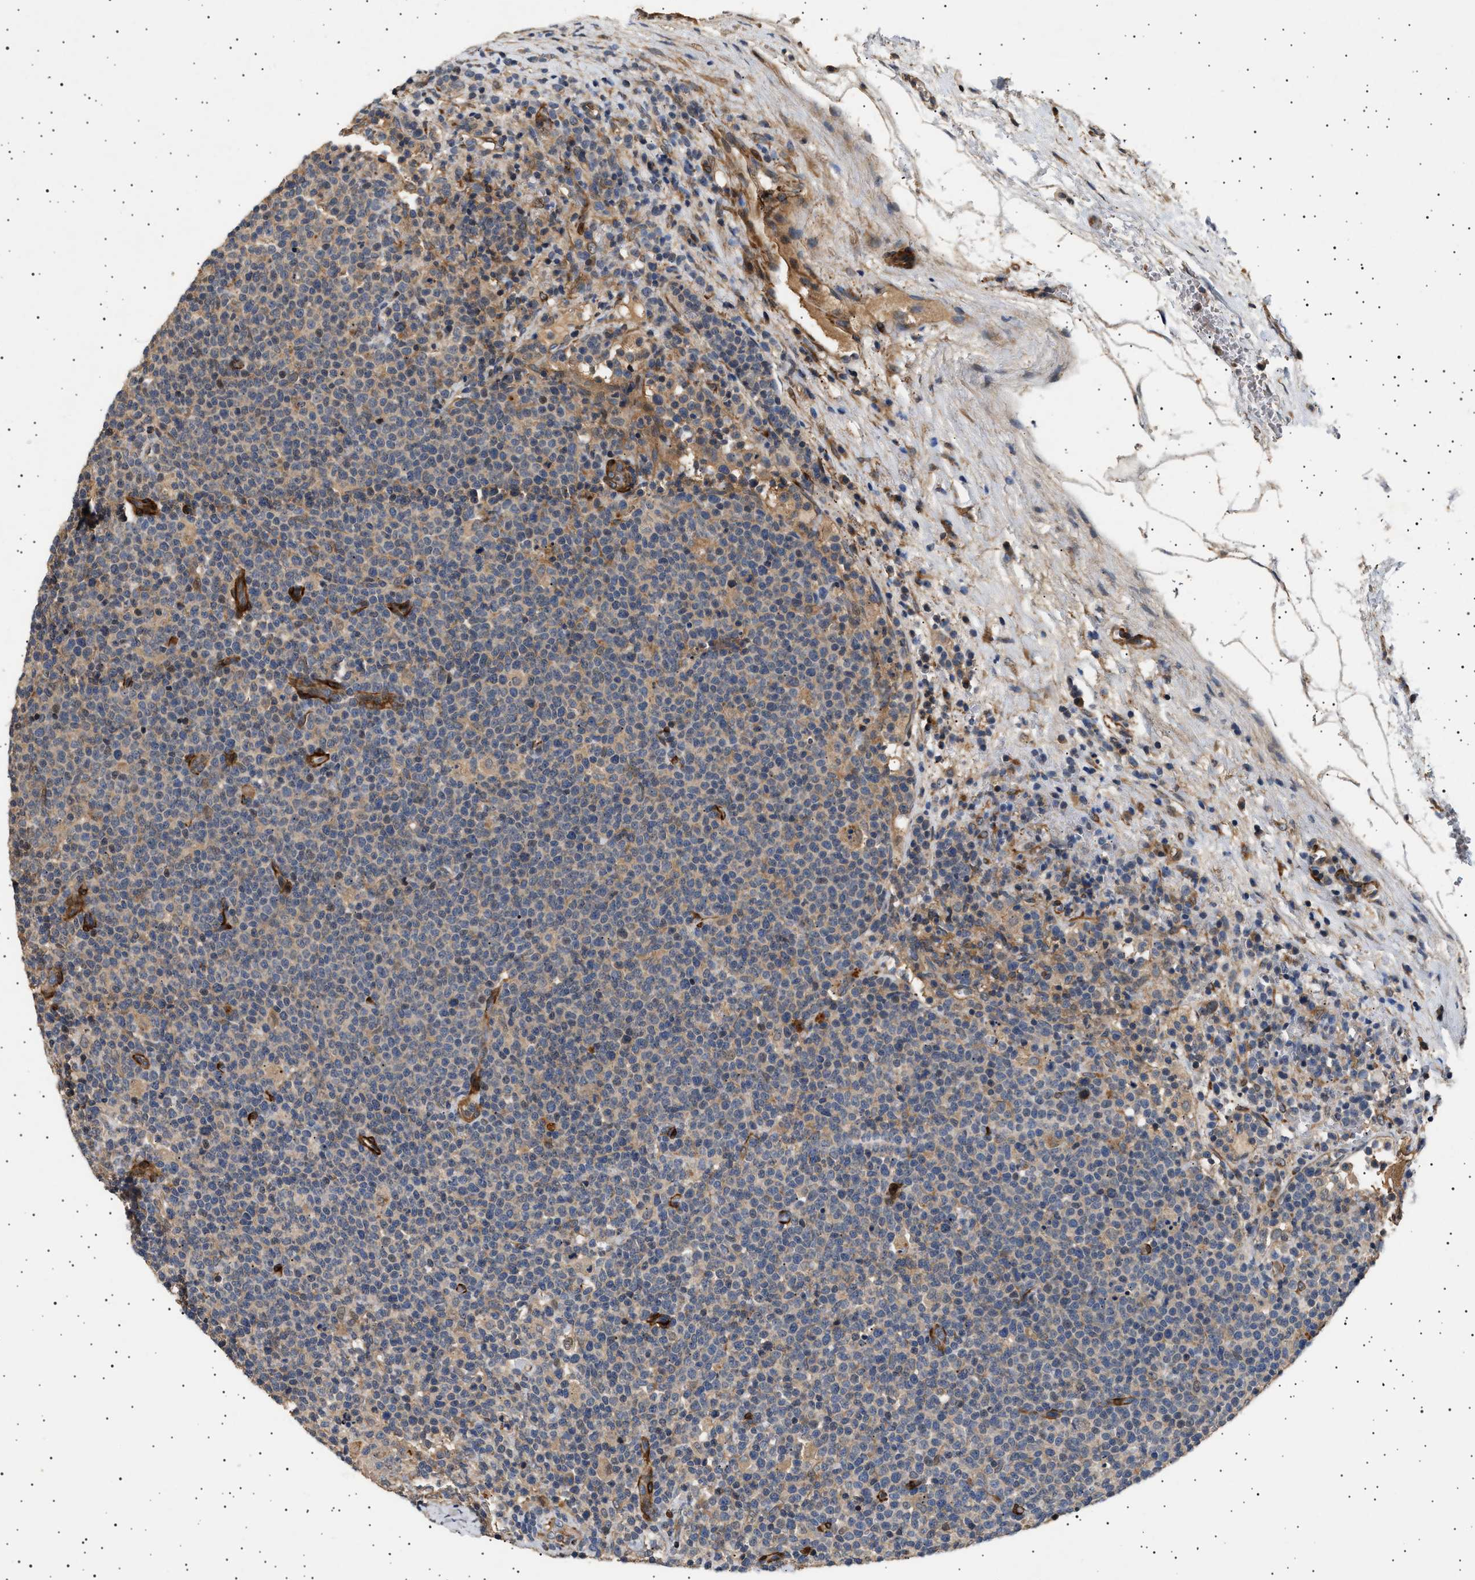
{"staining": {"intensity": "weak", "quantity": "25%-75%", "location": "cytoplasmic/membranous"}, "tissue": "lymphoma", "cell_type": "Tumor cells", "image_type": "cancer", "snomed": [{"axis": "morphology", "description": "Malignant lymphoma, non-Hodgkin's type, High grade"}, {"axis": "topography", "description": "Lymph node"}], "caption": "A brown stain shows weak cytoplasmic/membranous staining of a protein in high-grade malignant lymphoma, non-Hodgkin's type tumor cells.", "gene": "GUCY1B1", "patient": {"sex": "male", "age": 61}}